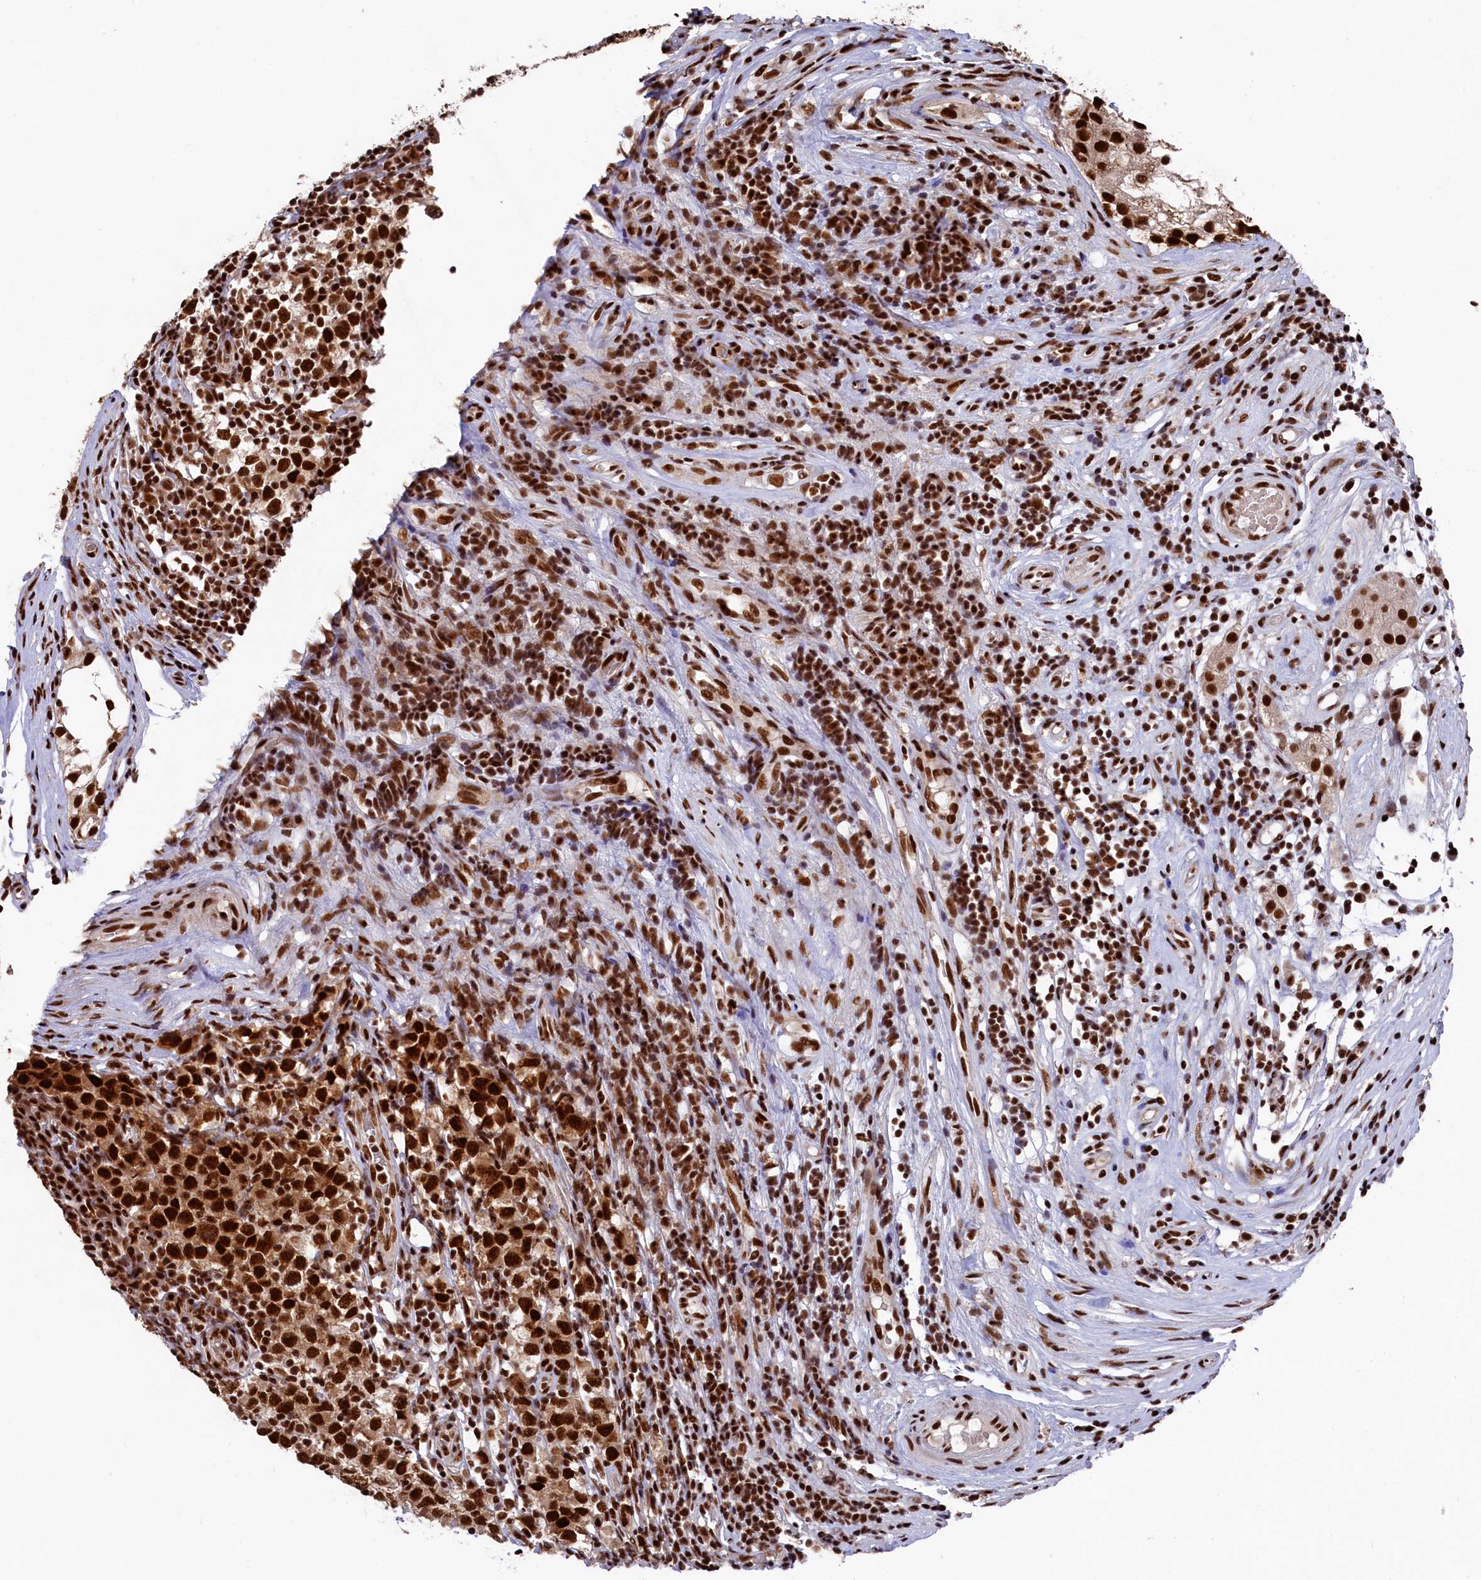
{"staining": {"intensity": "strong", "quantity": ">75%", "location": "nuclear"}, "tissue": "testis cancer", "cell_type": "Tumor cells", "image_type": "cancer", "snomed": [{"axis": "morphology", "description": "Seminoma, NOS"}, {"axis": "topography", "description": "Testis"}], "caption": "Protein expression analysis of human testis seminoma reveals strong nuclear expression in approximately >75% of tumor cells.", "gene": "PRPF31", "patient": {"sex": "male", "age": 65}}